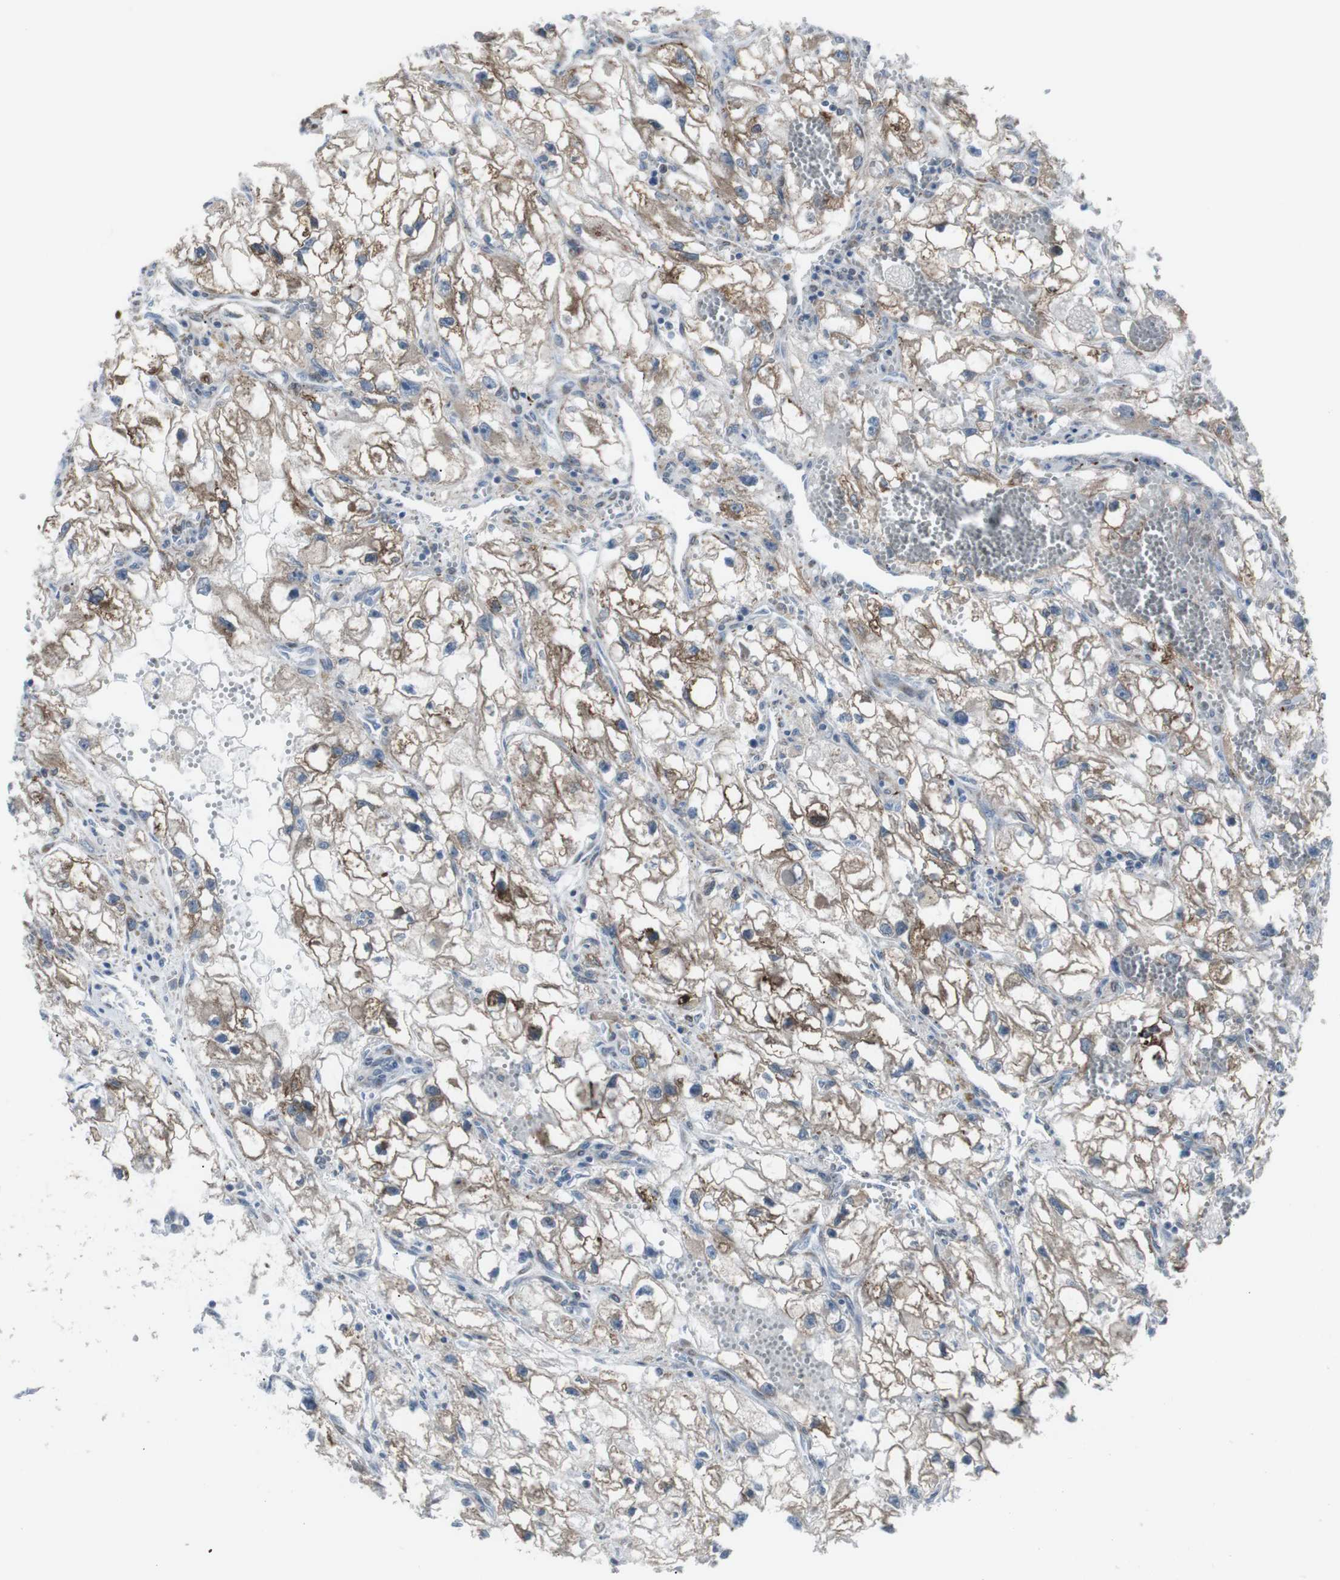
{"staining": {"intensity": "moderate", "quantity": ">75%", "location": "cytoplasmic/membranous"}, "tissue": "renal cancer", "cell_type": "Tumor cells", "image_type": "cancer", "snomed": [{"axis": "morphology", "description": "Adenocarcinoma, NOS"}, {"axis": "topography", "description": "Kidney"}], "caption": "Protein analysis of renal cancer tissue demonstrates moderate cytoplasmic/membranous expression in about >75% of tumor cells.", "gene": "LNPK", "patient": {"sex": "female", "age": 70}}